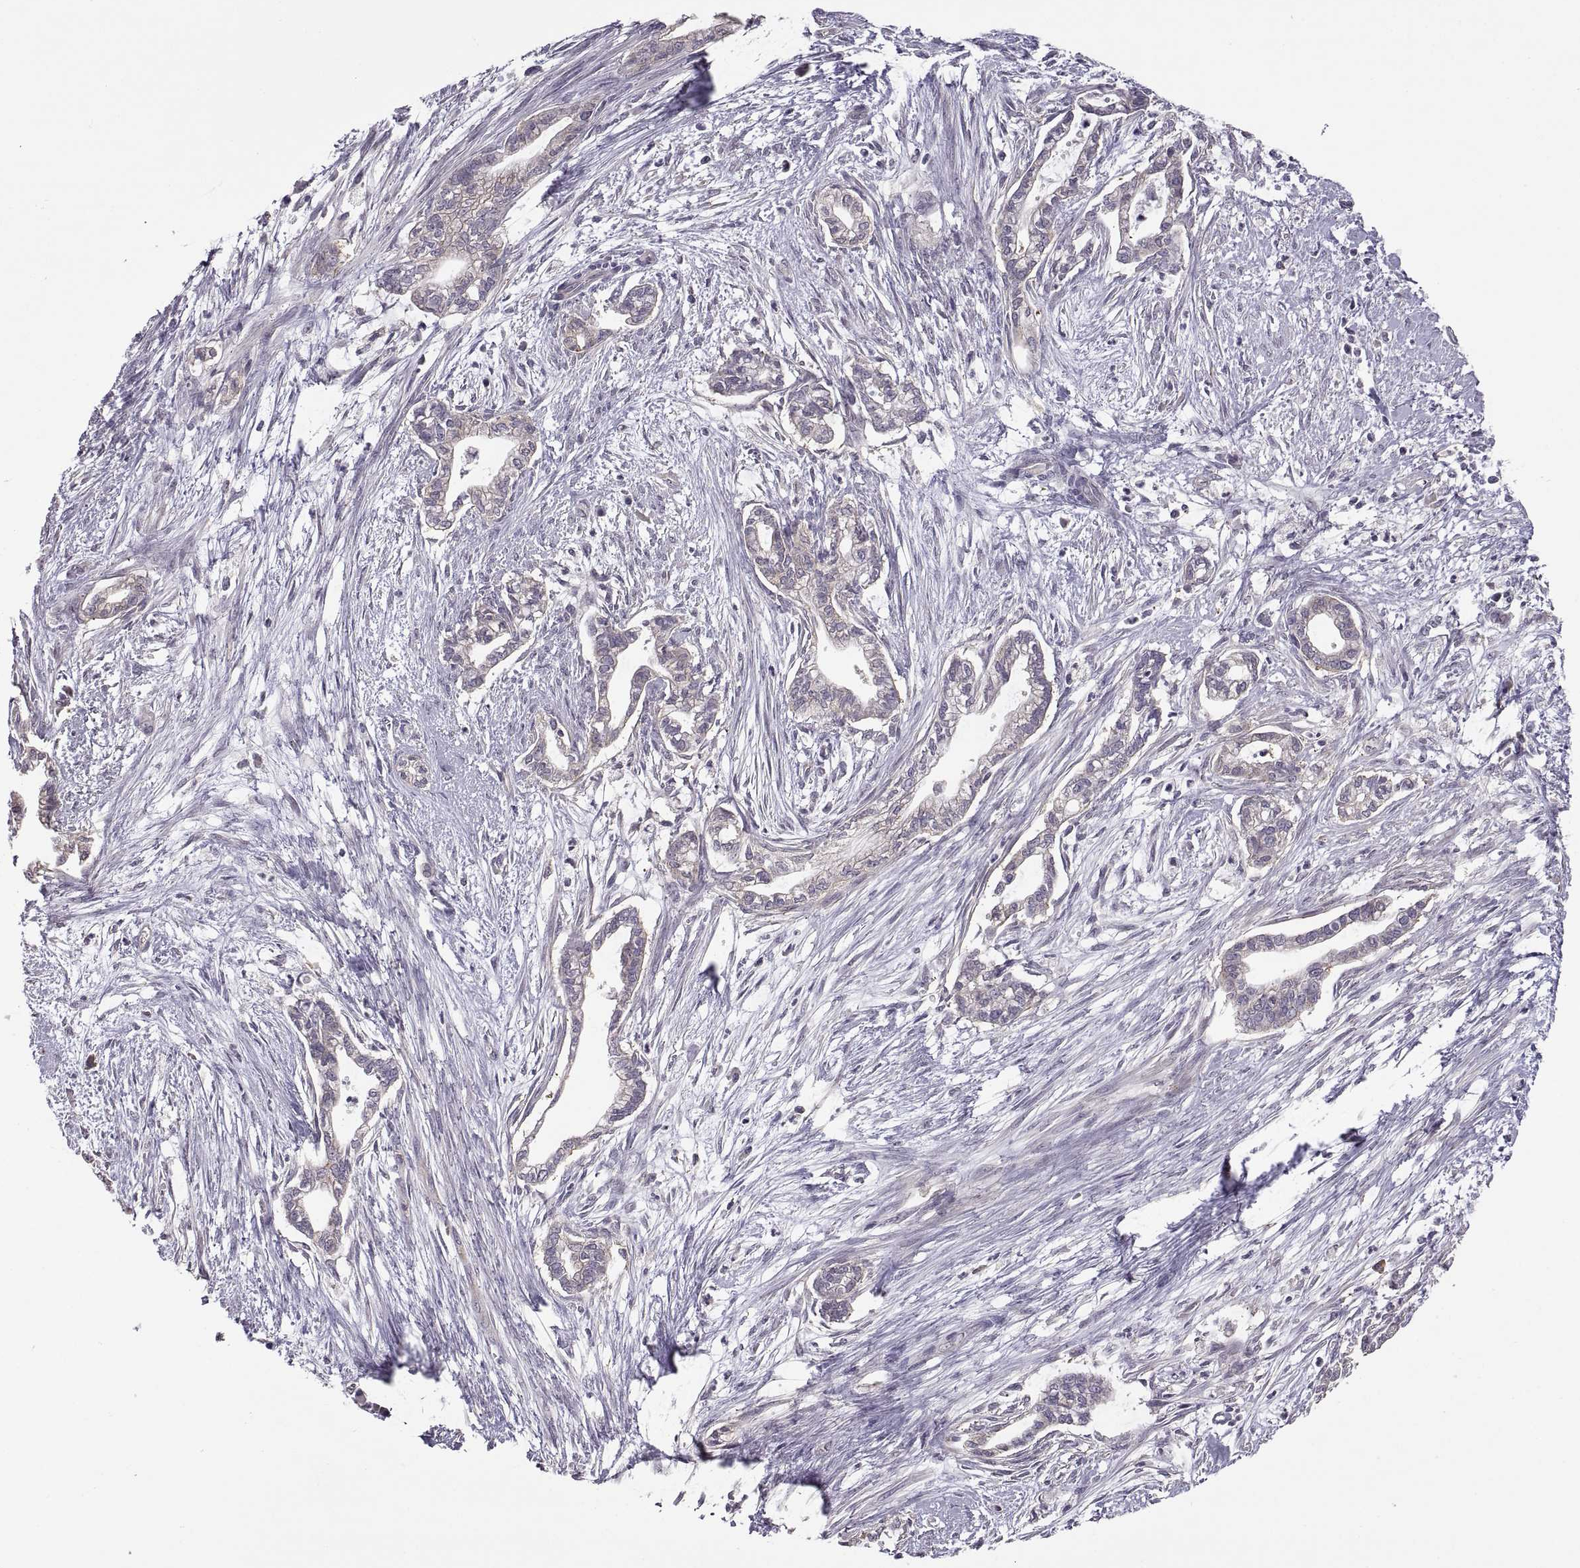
{"staining": {"intensity": "negative", "quantity": "none", "location": "none"}, "tissue": "cervical cancer", "cell_type": "Tumor cells", "image_type": "cancer", "snomed": [{"axis": "morphology", "description": "Adenocarcinoma, NOS"}, {"axis": "topography", "description": "Cervix"}], "caption": "Tumor cells are negative for protein expression in human cervical cancer.", "gene": "NMNAT2", "patient": {"sex": "female", "age": 62}}